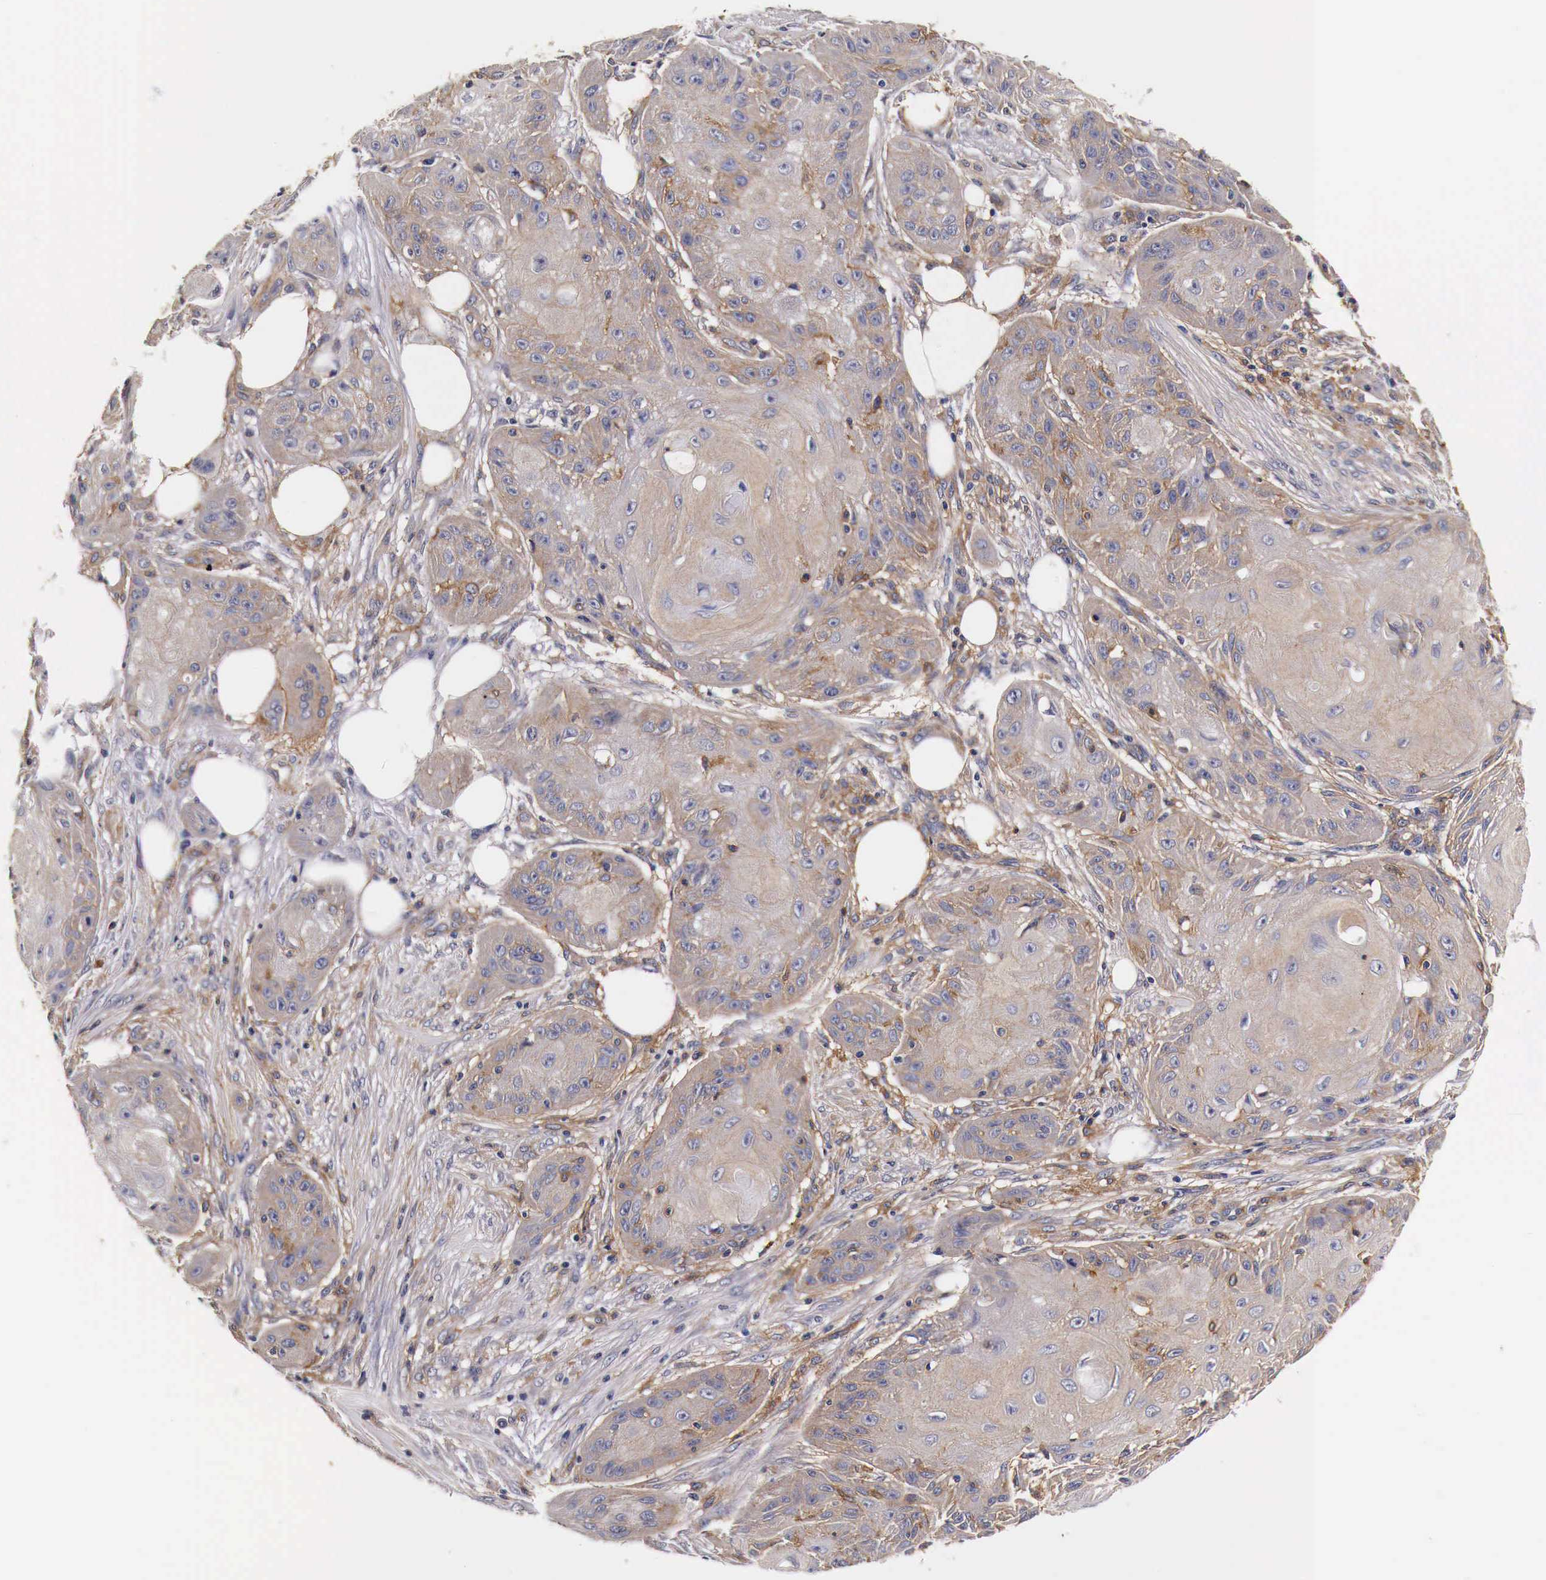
{"staining": {"intensity": "weak", "quantity": ">75%", "location": "cytoplasmic/membranous"}, "tissue": "skin cancer", "cell_type": "Tumor cells", "image_type": "cancer", "snomed": [{"axis": "morphology", "description": "Squamous cell carcinoma, NOS"}, {"axis": "topography", "description": "Skin"}], "caption": "Protein staining exhibits weak cytoplasmic/membranous staining in approximately >75% of tumor cells in skin cancer (squamous cell carcinoma).", "gene": "RP2", "patient": {"sex": "female", "age": 88}}